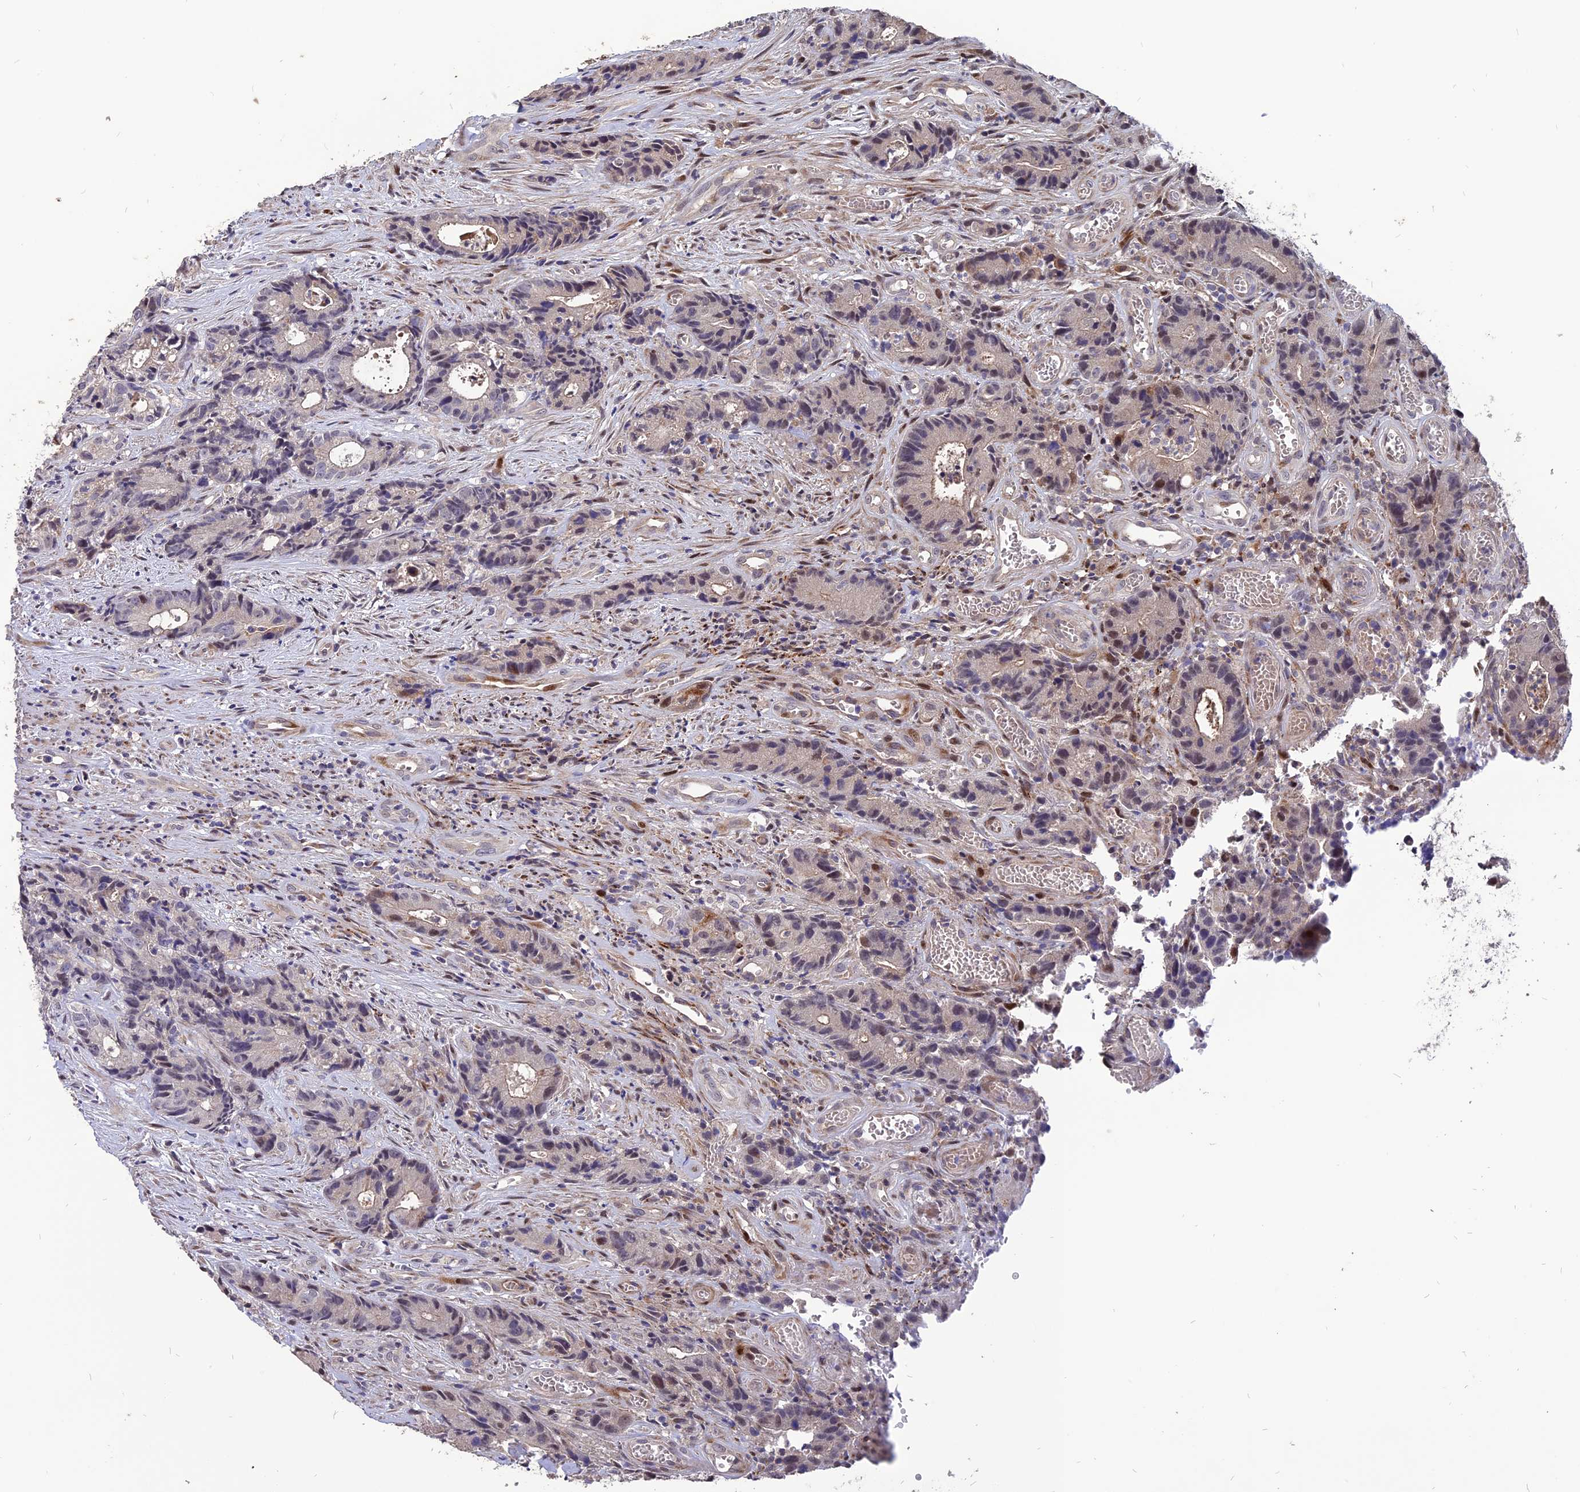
{"staining": {"intensity": "weak", "quantity": "<25%", "location": "nuclear"}, "tissue": "colorectal cancer", "cell_type": "Tumor cells", "image_type": "cancer", "snomed": [{"axis": "morphology", "description": "Adenocarcinoma, NOS"}, {"axis": "topography", "description": "Colon"}], "caption": "Human colorectal adenocarcinoma stained for a protein using immunohistochemistry (IHC) exhibits no expression in tumor cells.", "gene": "TMEM263", "patient": {"sex": "female", "age": 57}}